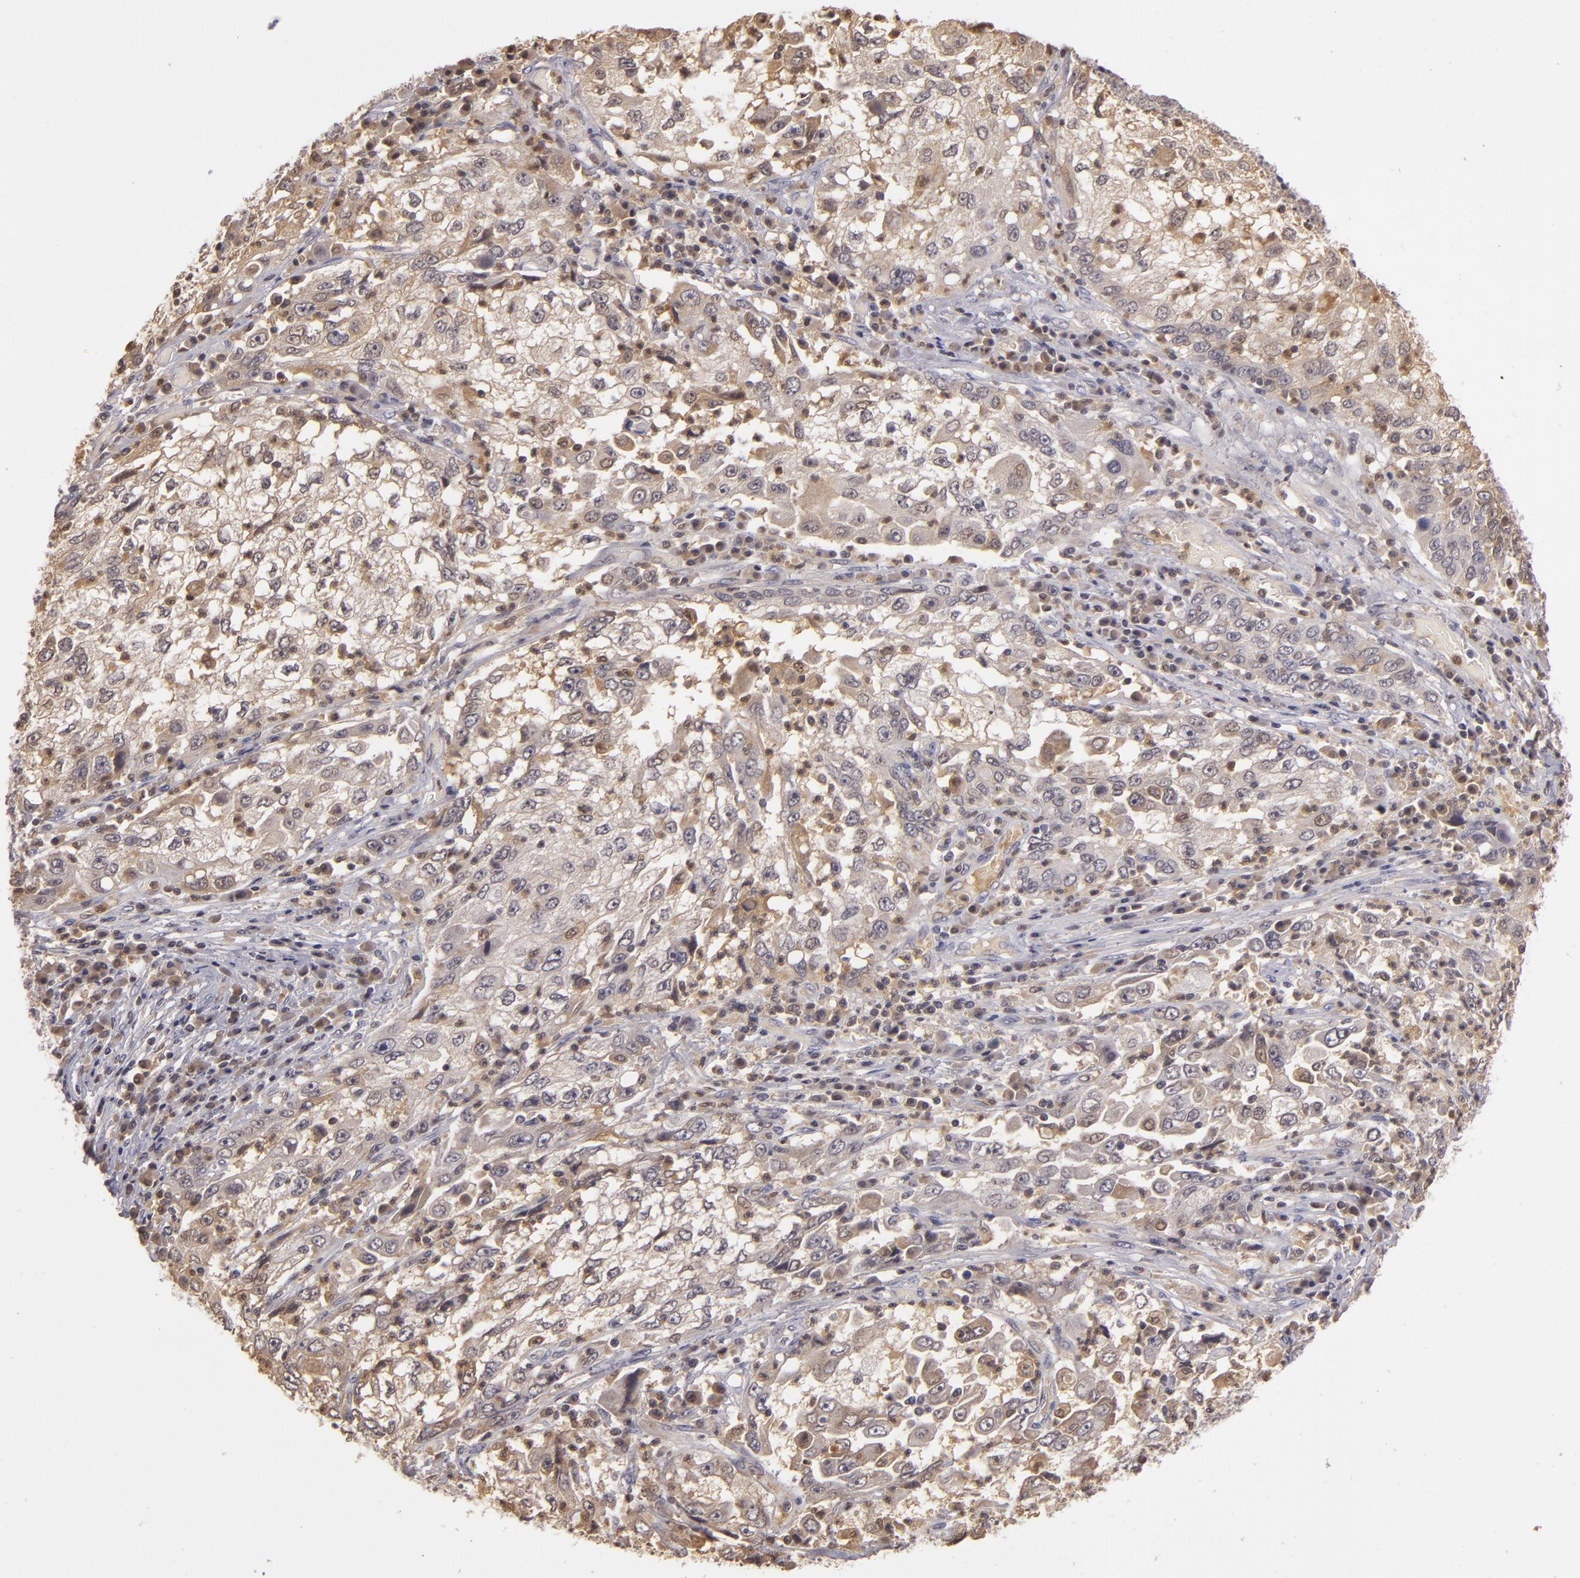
{"staining": {"intensity": "weak", "quantity": ">75%", "location": "cytoplasmic/membranous"}, "tissue": "cervical cancer", "cell_type": "Tumor cells", "image_type": "cancer", "snomed": [{"axis": "morphology", "description": "Squamous cell carcinoma, NOS"}, {"axis": "topography", "description": "Cervix"}], "caption": "About >75% of tumor cells in cervical cancer (squamous cell carcinoma) display weak cytoplasmic/membranous protein expression as visualized by brown immunohistochemical staining.", "gene": "LRG1", "patient": {"sex": "female", "age": 36}}